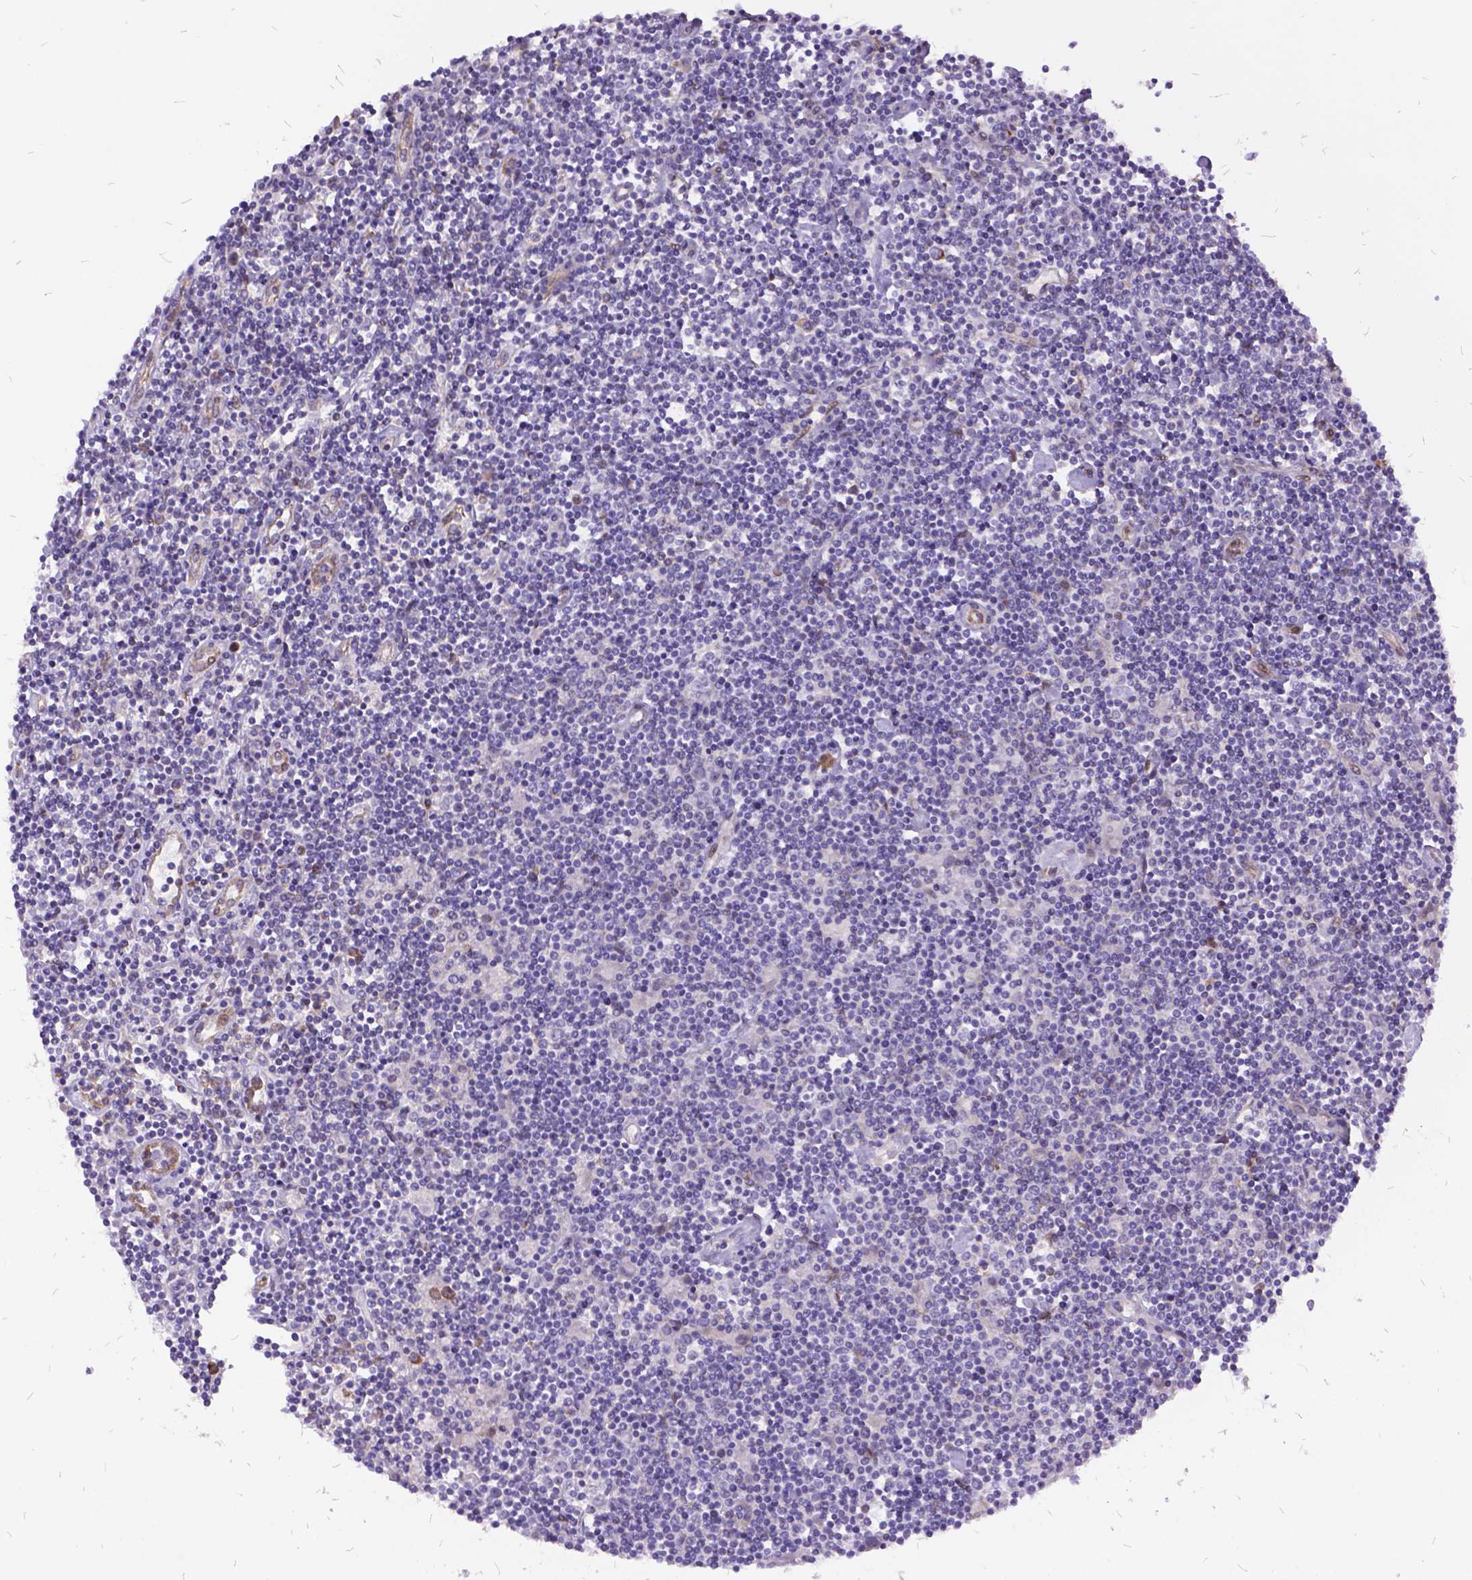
{"staining": {"intensity": "negative", "quantity": "none", "location": "none"}, "tissue": "lymphoma", "cell_type": "Tumor cells", "image_type": "cancer", "snomed": [{"axis": "morphology", "description": "Hodgkin's disease, NOS"}, {"axis": "topography", "description": "Lymph node"}], "caption": "The IHC micrograph has no significant positivity in tumor cells of lymphoma tissue.", "gene": "GRB7", "patient": {"sex": "male", "age": 40}}